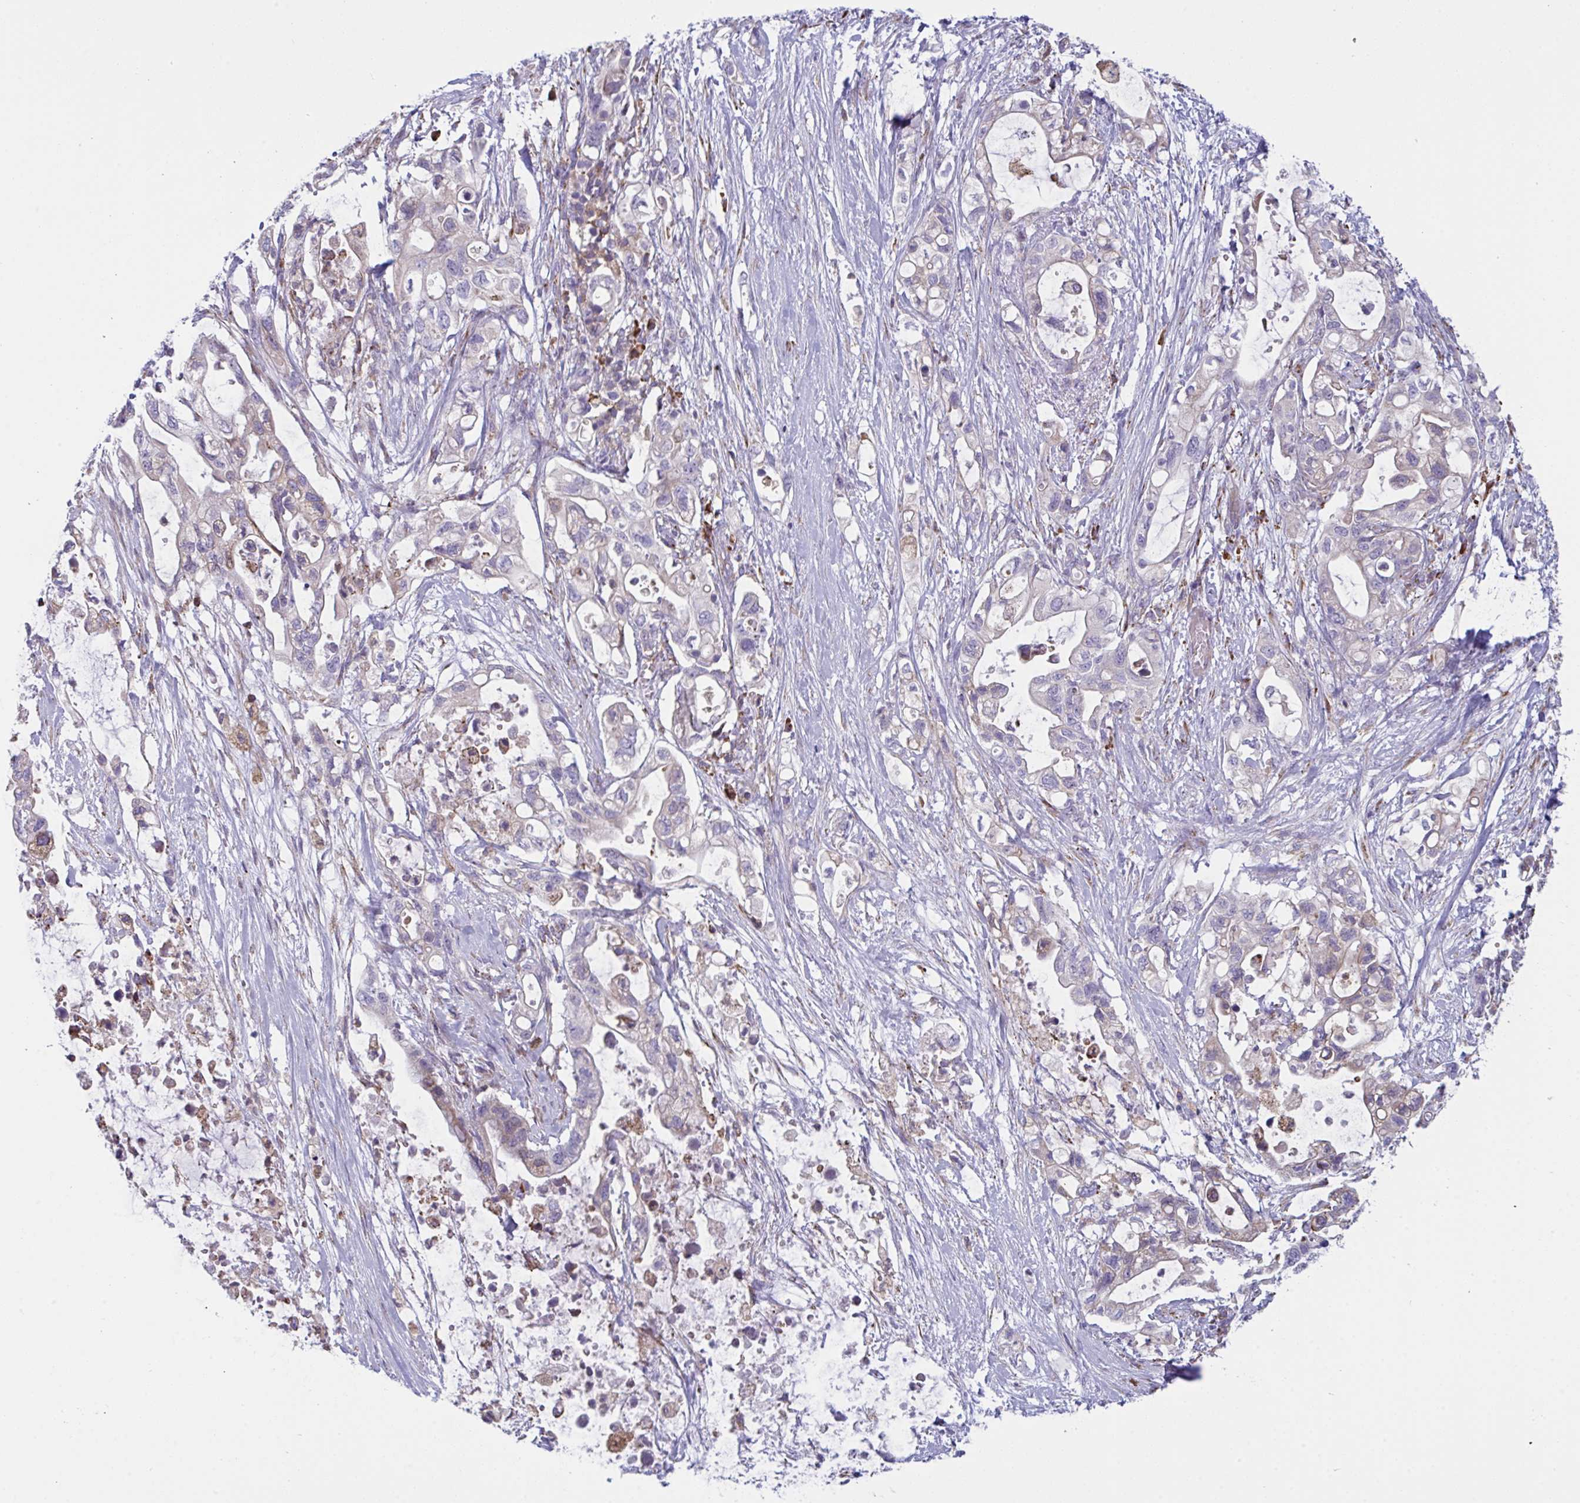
{"staining": {"intensity": "negative", "quantity": "none", "location": "none"}, "tissue": "pancreatic cancer", "cell_type": "Tumor cells", "image_type": "cancer", "snomed": [{"axis": "morphology", "description": "Adenocarcinoma, NOS"}, {"axis": "topography", "description": "Pancreas"}], "caption": "Immunohistochemistry (IHC) micrograph of neoplastic tissue: pancreatic adenocarcinoma stained with DAB shows no significant protein positivity in tumor cells.", "gene": "MYMK", "patient": {"sex": "female", "age": 72}}